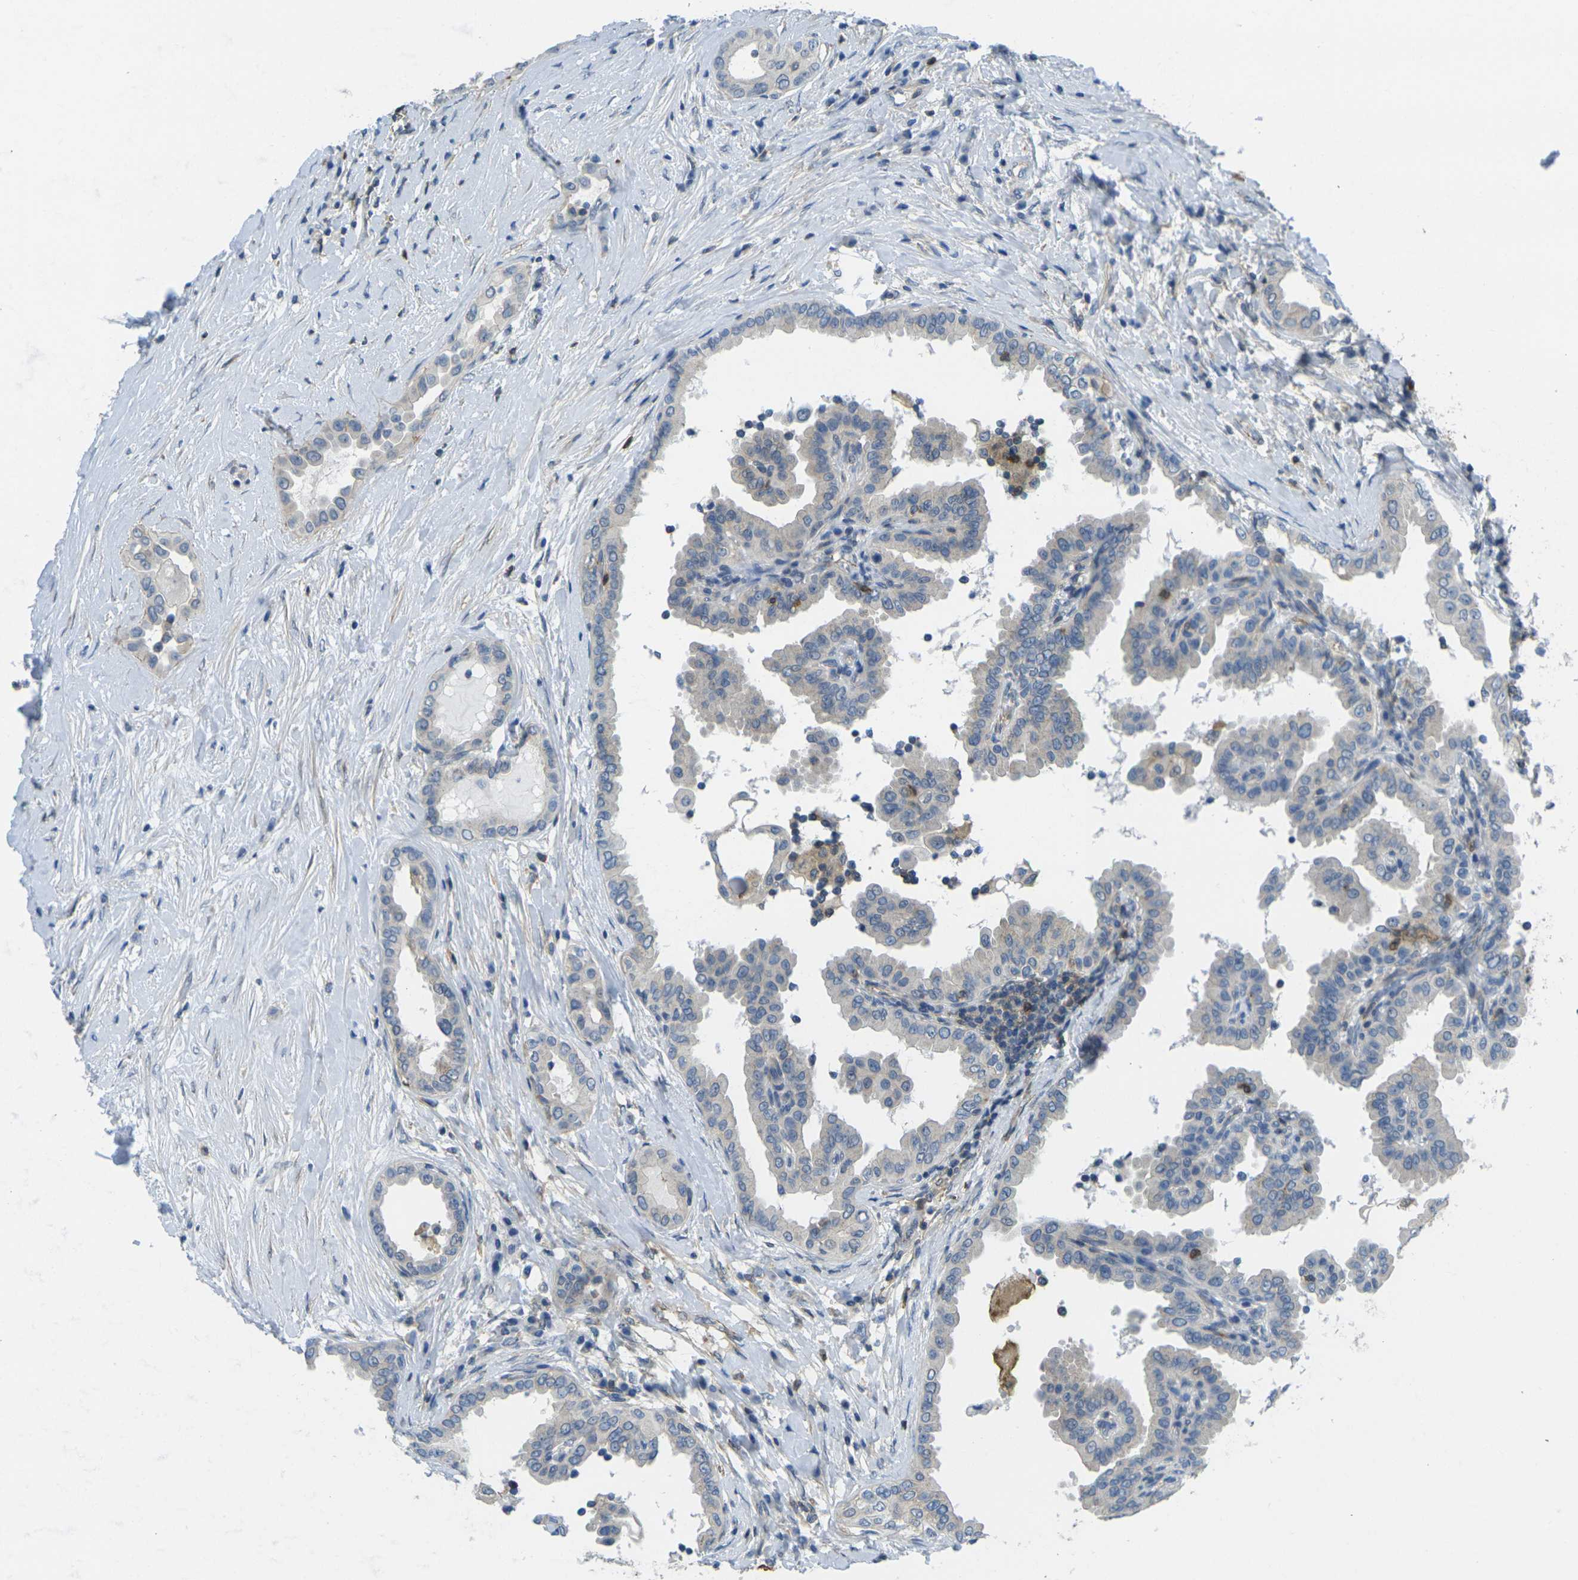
{"staining": {"intensity": "negative", "quantity": "none", "location": "none"}, "tissue": "thyroid cancer", "cell_type": "Tumor cells", "image_type": "cancer", "snomed": [{"axis": "morphology", "description": "Papillary adenocarcinoma, NOS"}, {"axis": "topography", "description": "Thyroid gland"}], "caption": "Immunohistochemical staining of human thyroid cancer (papillary adenocarcinoma) exhibits no significant positivity in tumor cells. The staining was performed using DAB to visualize the protein expression in brown, while the nuclei were stained in blue with hematoxylin (Magnification: 20x).", "gene": "LASP1", "patient": {"sex": "male", "age": 33}}